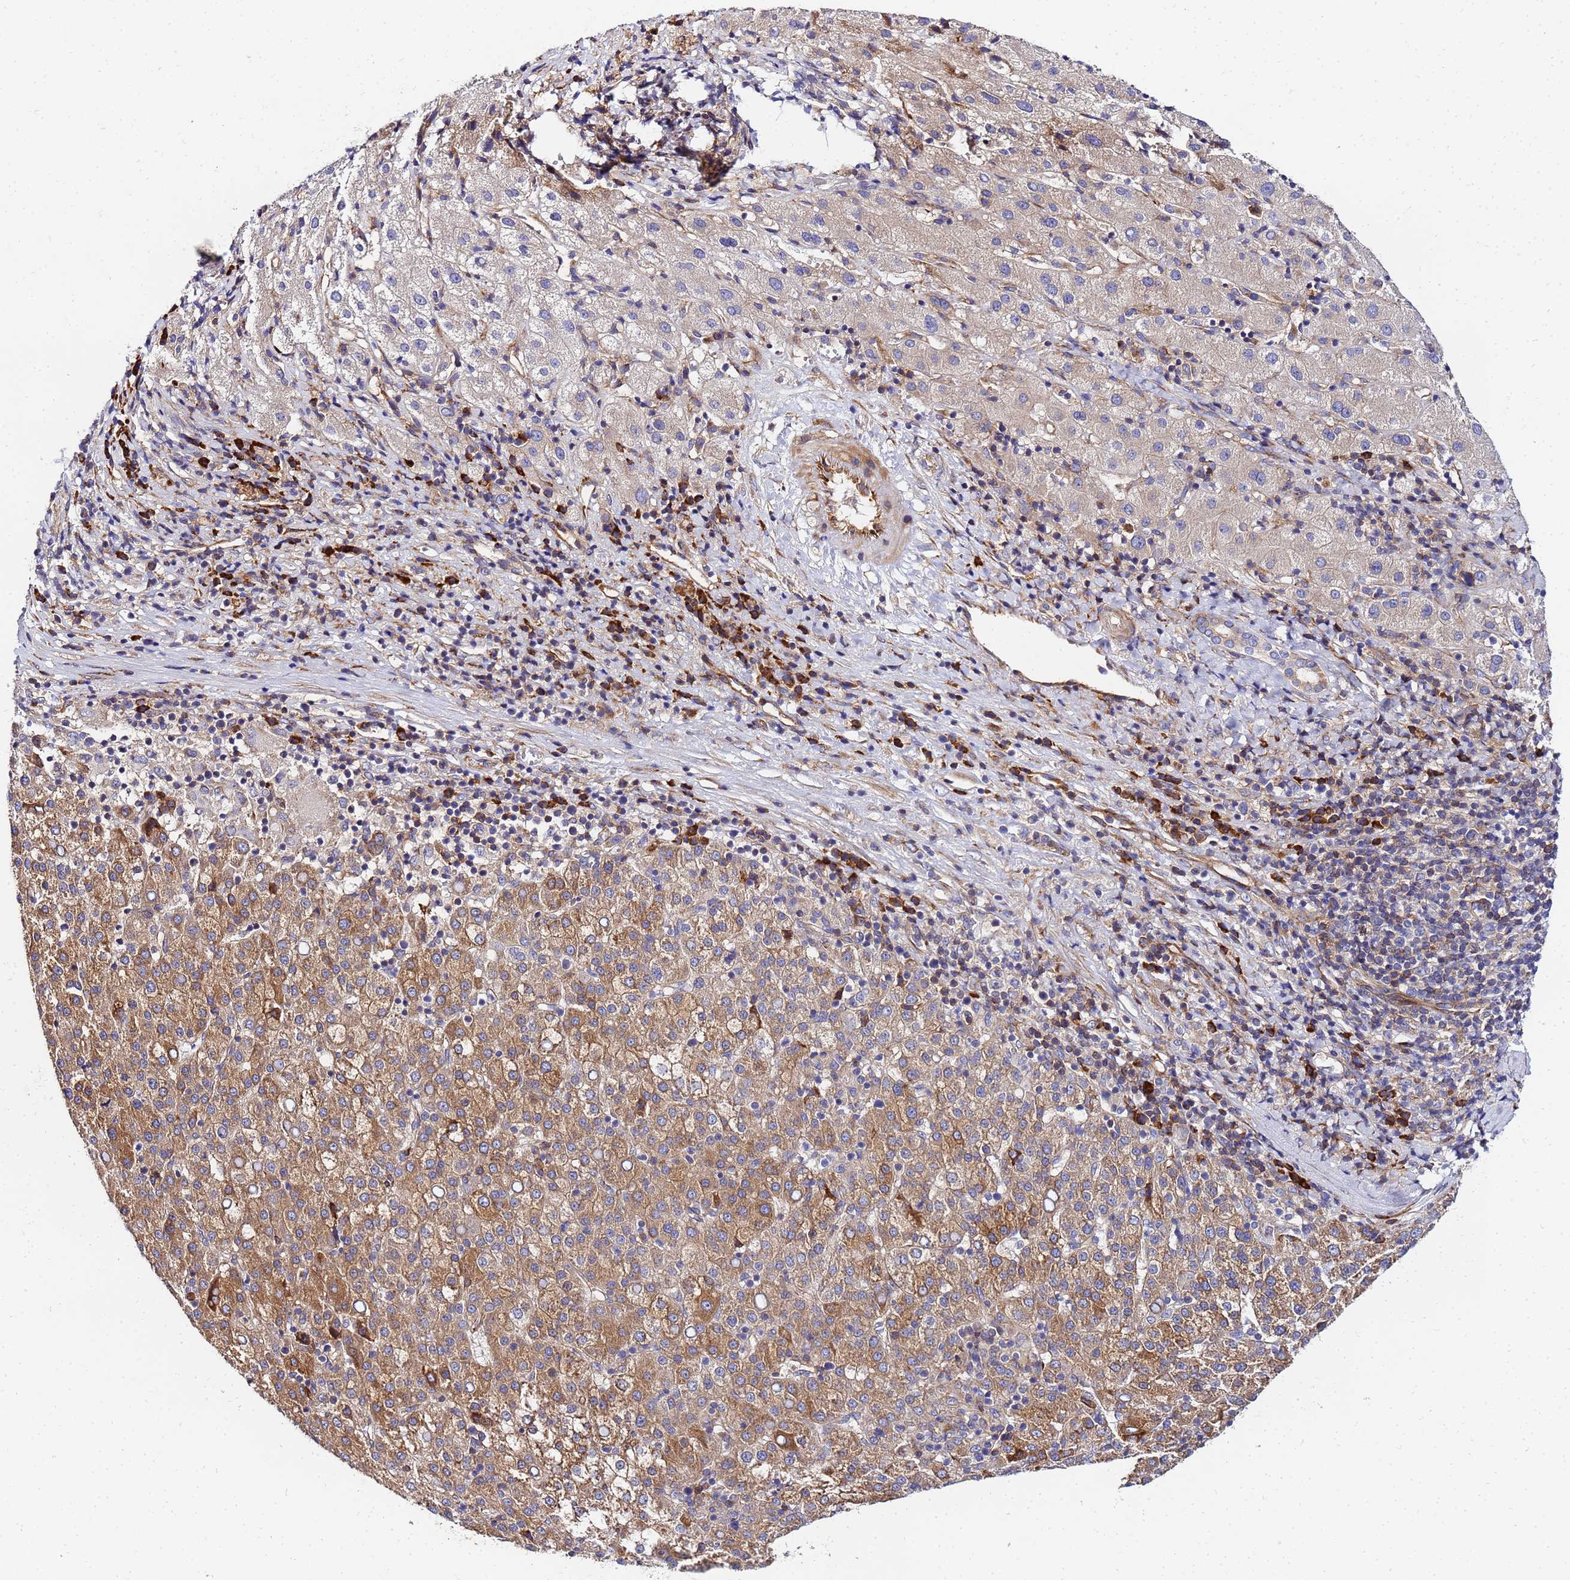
{"staining": {"intensity": "moderate", "quantity": ">75%", "location": "cytoplasmic/membranous"}, "tissue": "liver cancer", "cell_type": "Tumor cells", "image_type": "cancer", "snomed": [{"axis": "morphology", "description": "Carcinoma, Hepatocellular, NOS"}, {"axis": "topography", "description": "Liver"}], "caption": "The photomicrograph reveals immunohistochemical staining of liver cancer (hepatocellular carcinoma). There is moderate cytoplasmic/membranous expression is seen in approximately >75% of tumor cells. (DAB (3,3'-diaminobenzidine) = brown stain, brightfield microscopy at high magnification).", "gene": "POM121", "patient": {"sex": "female", "age": 58}}